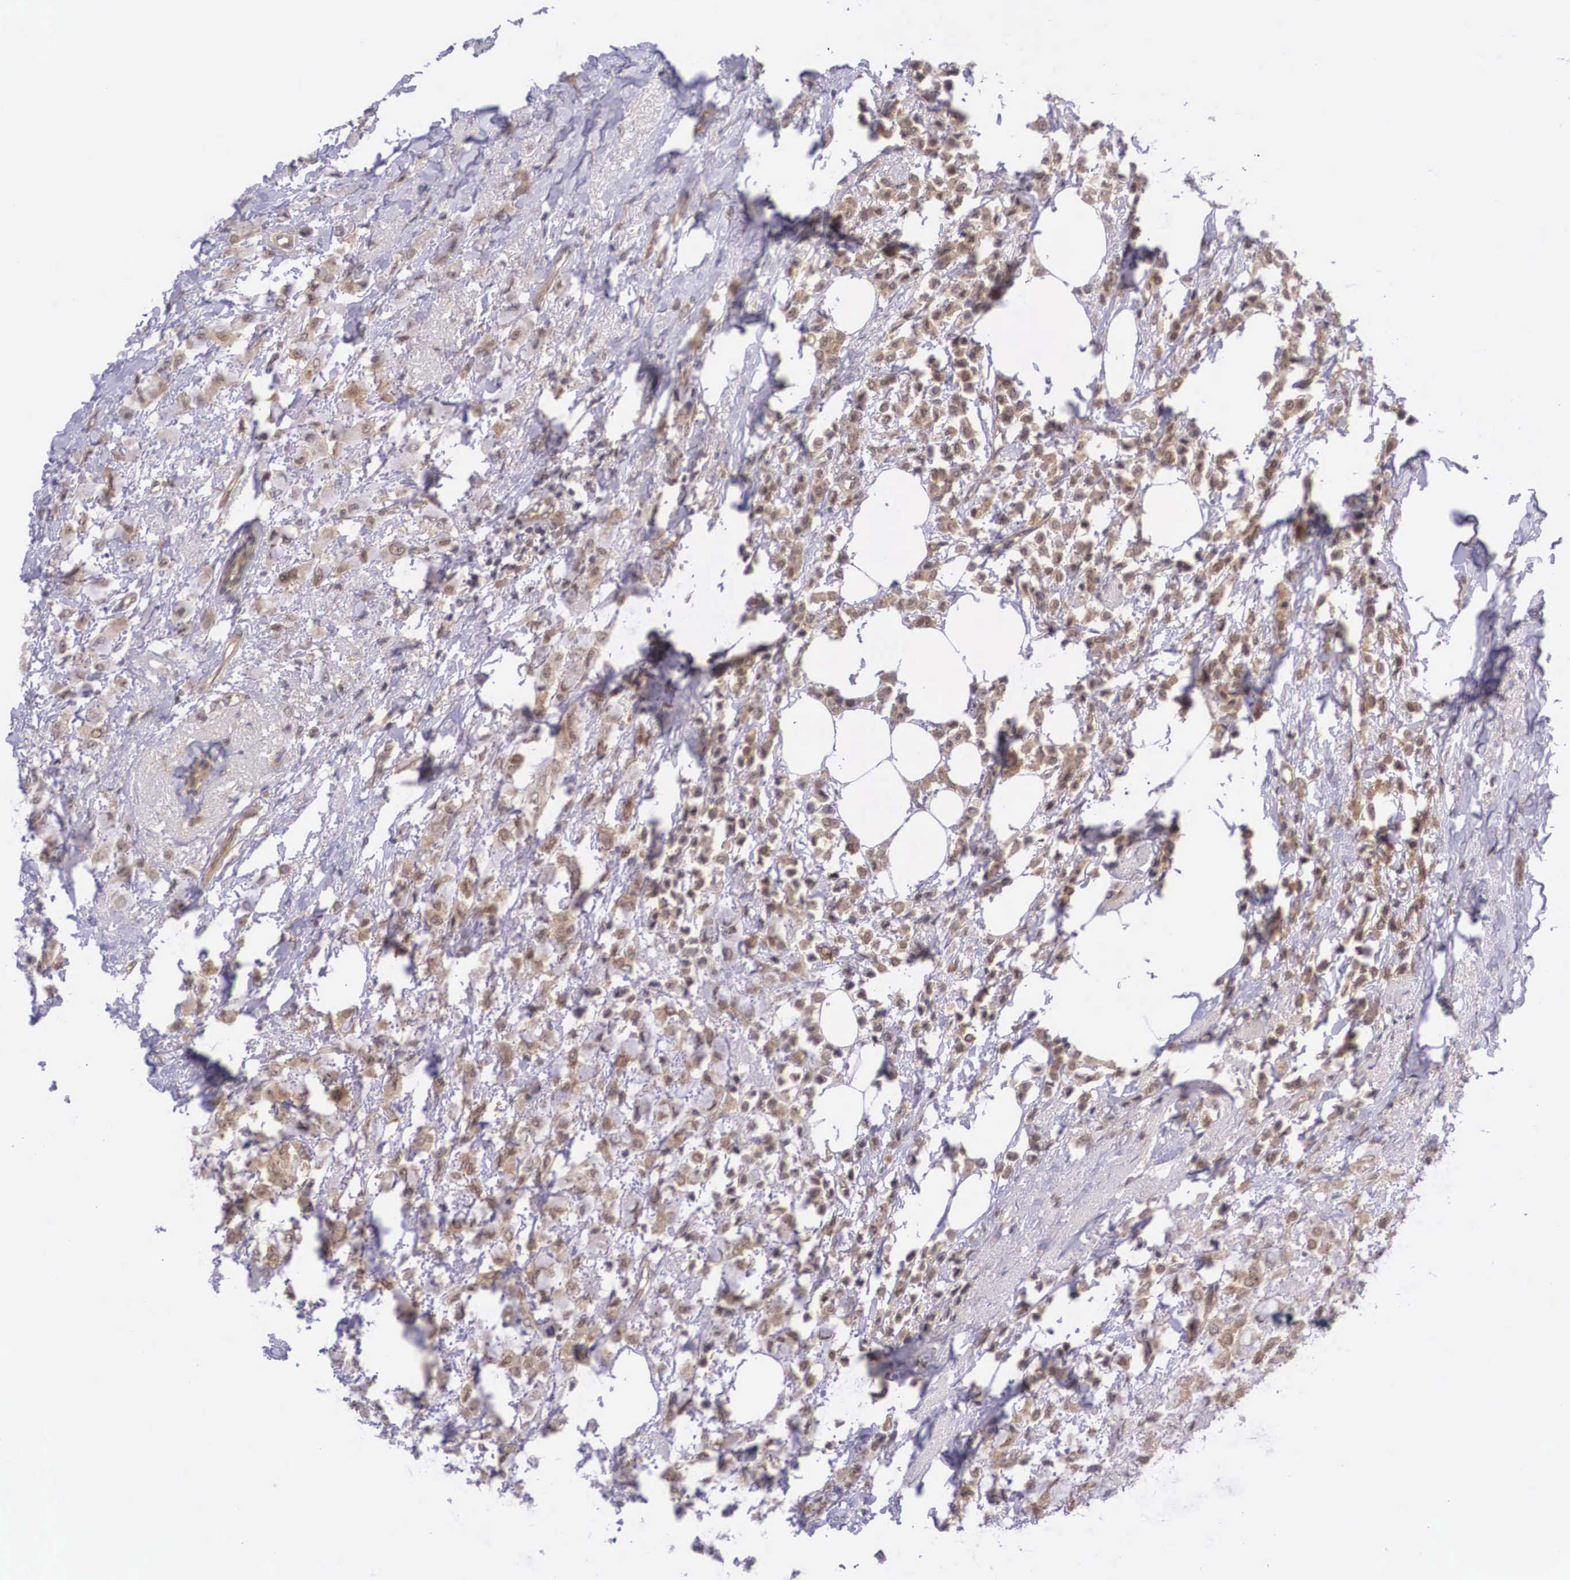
{"staining": {"intensity": "moderate", "quantity": "25%-75%", "location": "cytoplasmic/membranous"}, "tissue": "breast cancer", "cell_type": "Tumor cells", "image_type": "cancer", "snomed": [{"axis": "morphology", "description": "Lobular carcinoma"}, {"axis": "topography", "description": "Breast"}], "caption": "Approximately 25%-75% of tumor cells in human breast cancer show moderate cytoplasmic/membranous protein staining as visualized by brown immunohistochemical staining.", "gene": "IGBP1", "patient": {"sex": "female", "age": 85}}